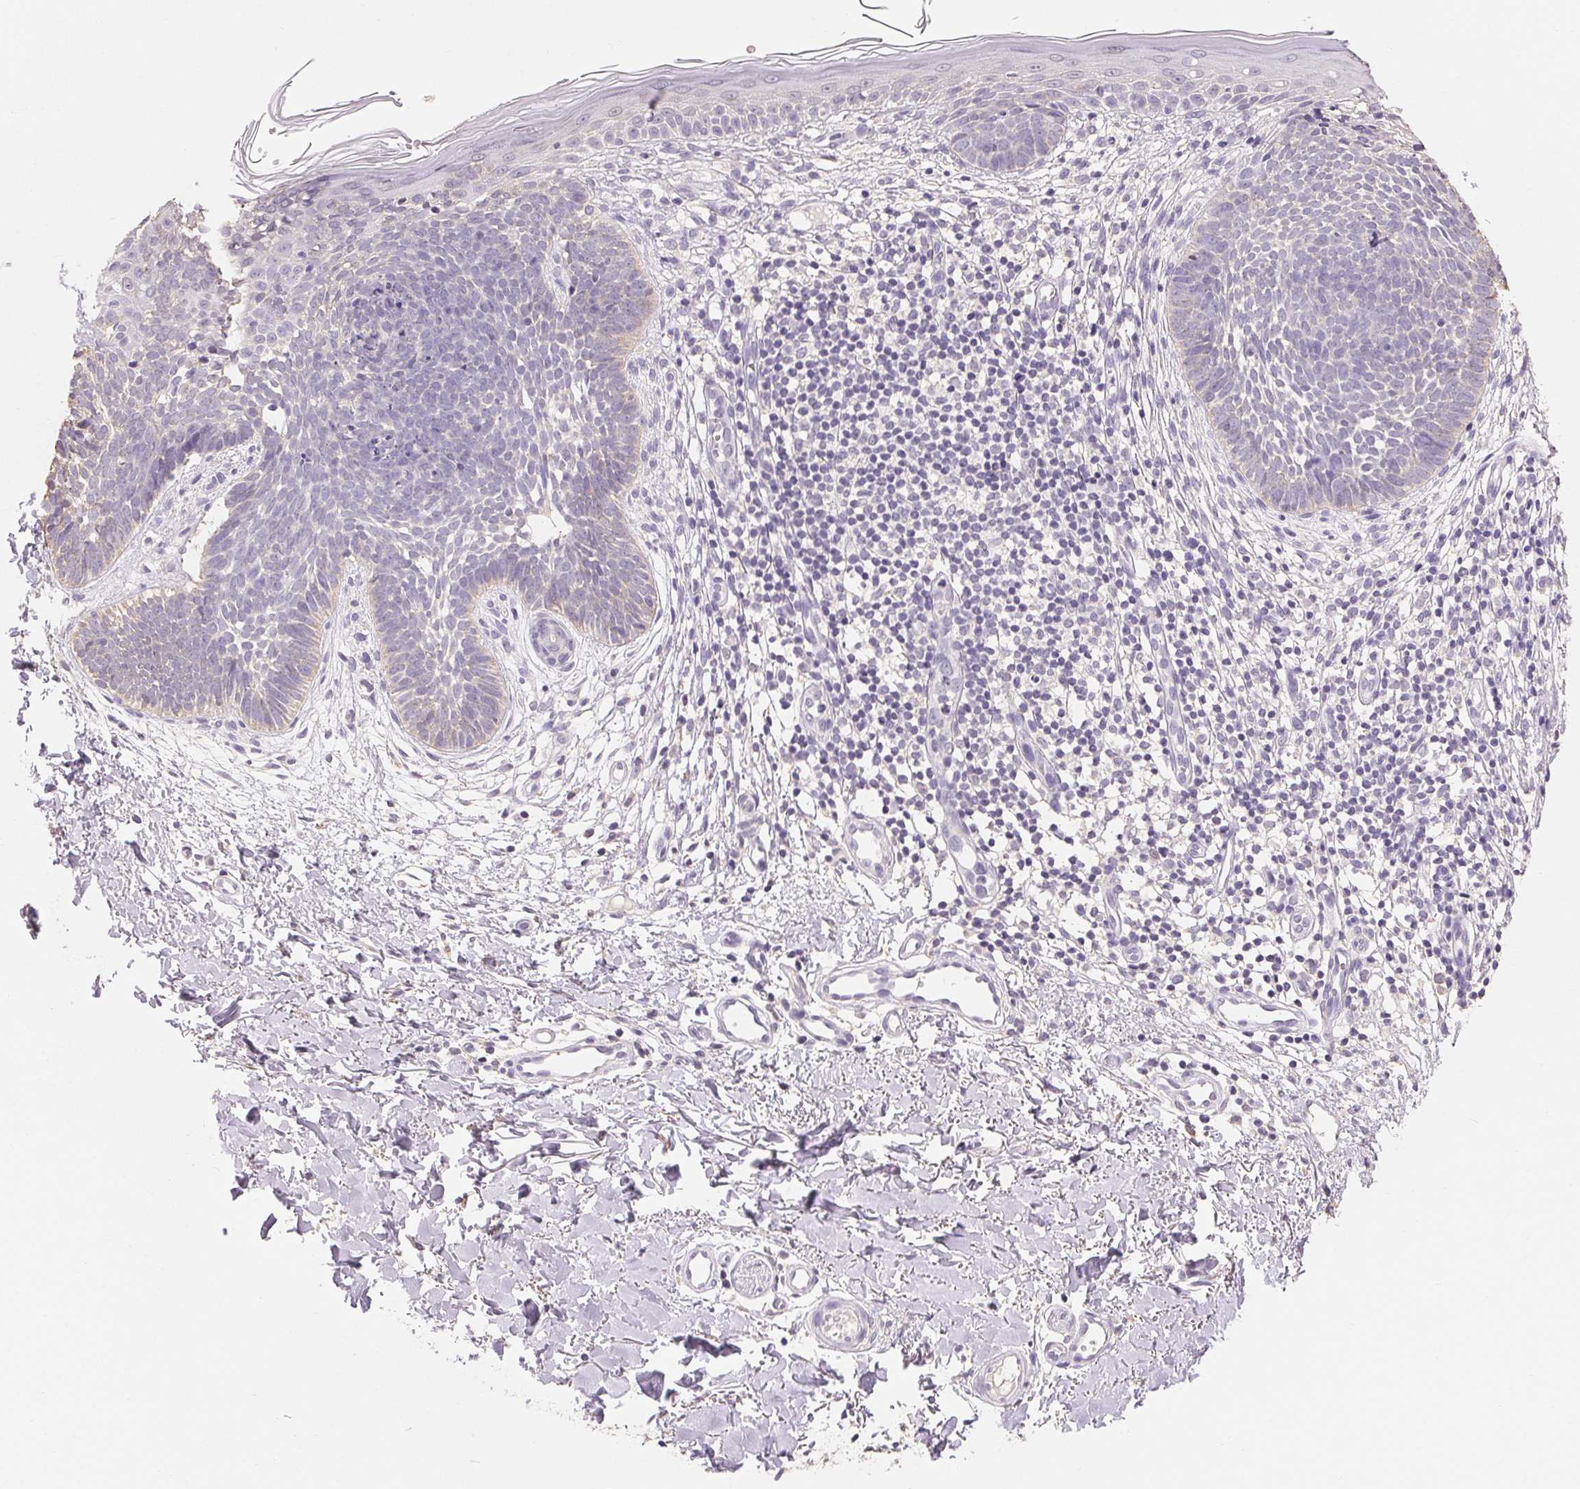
{"staining": {"intensity": "negative", "quantity": "none", "location": "none"}, "tissue": "skin cancer", "cell_type": "Tumor cells", "image_type": "cancer", "snomed": [{"axis": "morphology", "description": "Basal cell carcinoma"}, {"axis": "topography", "description": "Skin"}], "caption": "This is a micrograph of immunohistochemistry staining of basal cell carcinoma (skin), which shows no staining in tumor cells.", "gene": "MAP7D2", "patient": {"sex": "female", "age": 51}}